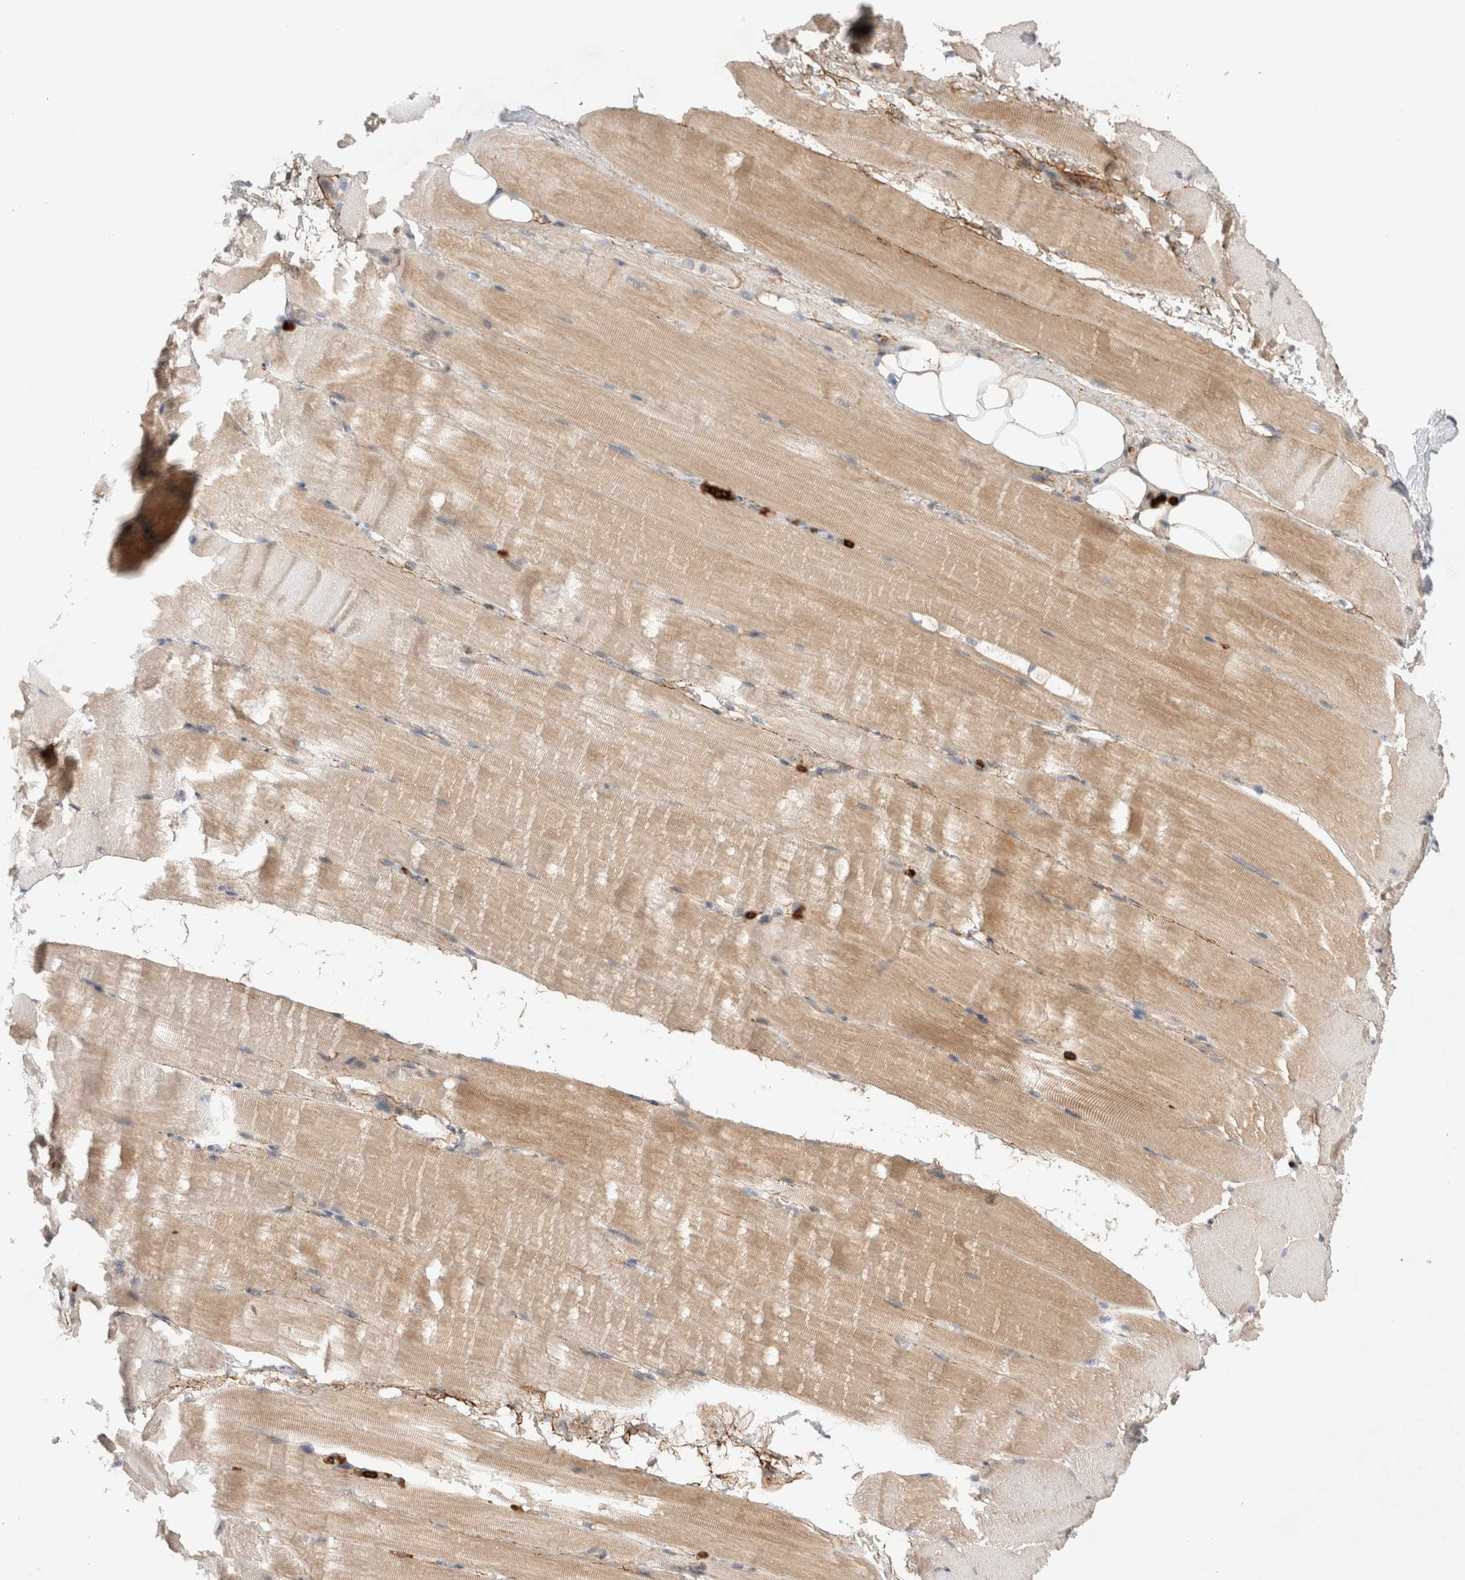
{"staining": {"intensity": "weak", "quantity": "25%-75%", "location": "cytoplasmic/membranous"}, "tissue": "skeletal muscle", "cell_type": "Myocytes", "image_type": "normal", "snomed": [{"axis": "morphology", "description": "Normal tissue, NOS"}, {"axis": "topography", "description": "Skeletal muscle"}, {"axis": "topography", "description": "Parathyroid gland"}], "caption": "Immunohistochemical staining of benign human skeletal muscle displays weak cytoplasmic/membranous protein positivity in approximately 25%-75% of myocytes.", "gene": "GSDMB", "patient": {"sex": "female", "age": 37}}